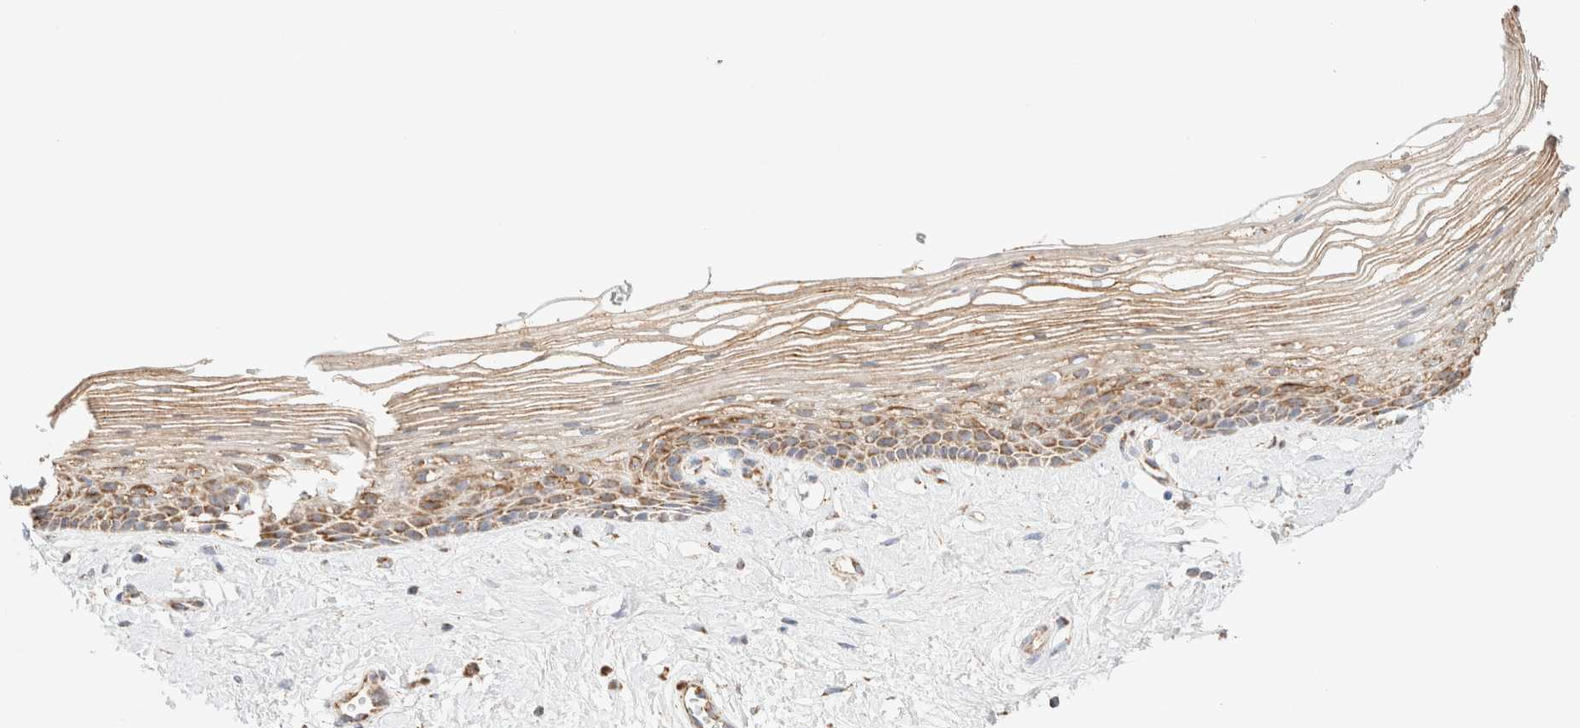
{"staining": {"intensity": "moderate", "quantity": ">75%", "location": "cytoplasmic/membranous"}, "tissue": "vagina", "cell_type": "Squamous epithelial cells", "image_type": "normal", "snomed": [{"axis": "morphology", "description": "Normal tissue, NOS"}, {"axis": "topography", "description": "Vagina"}], "caption": "This is a photomicrograph of IHC staining of benign vagina, which shows moderate positivity in the cytoplasmic/membranous of squamous epithelial cells.", "gene": "PHB2", "patient": {"sex": "female", "age": 46}}